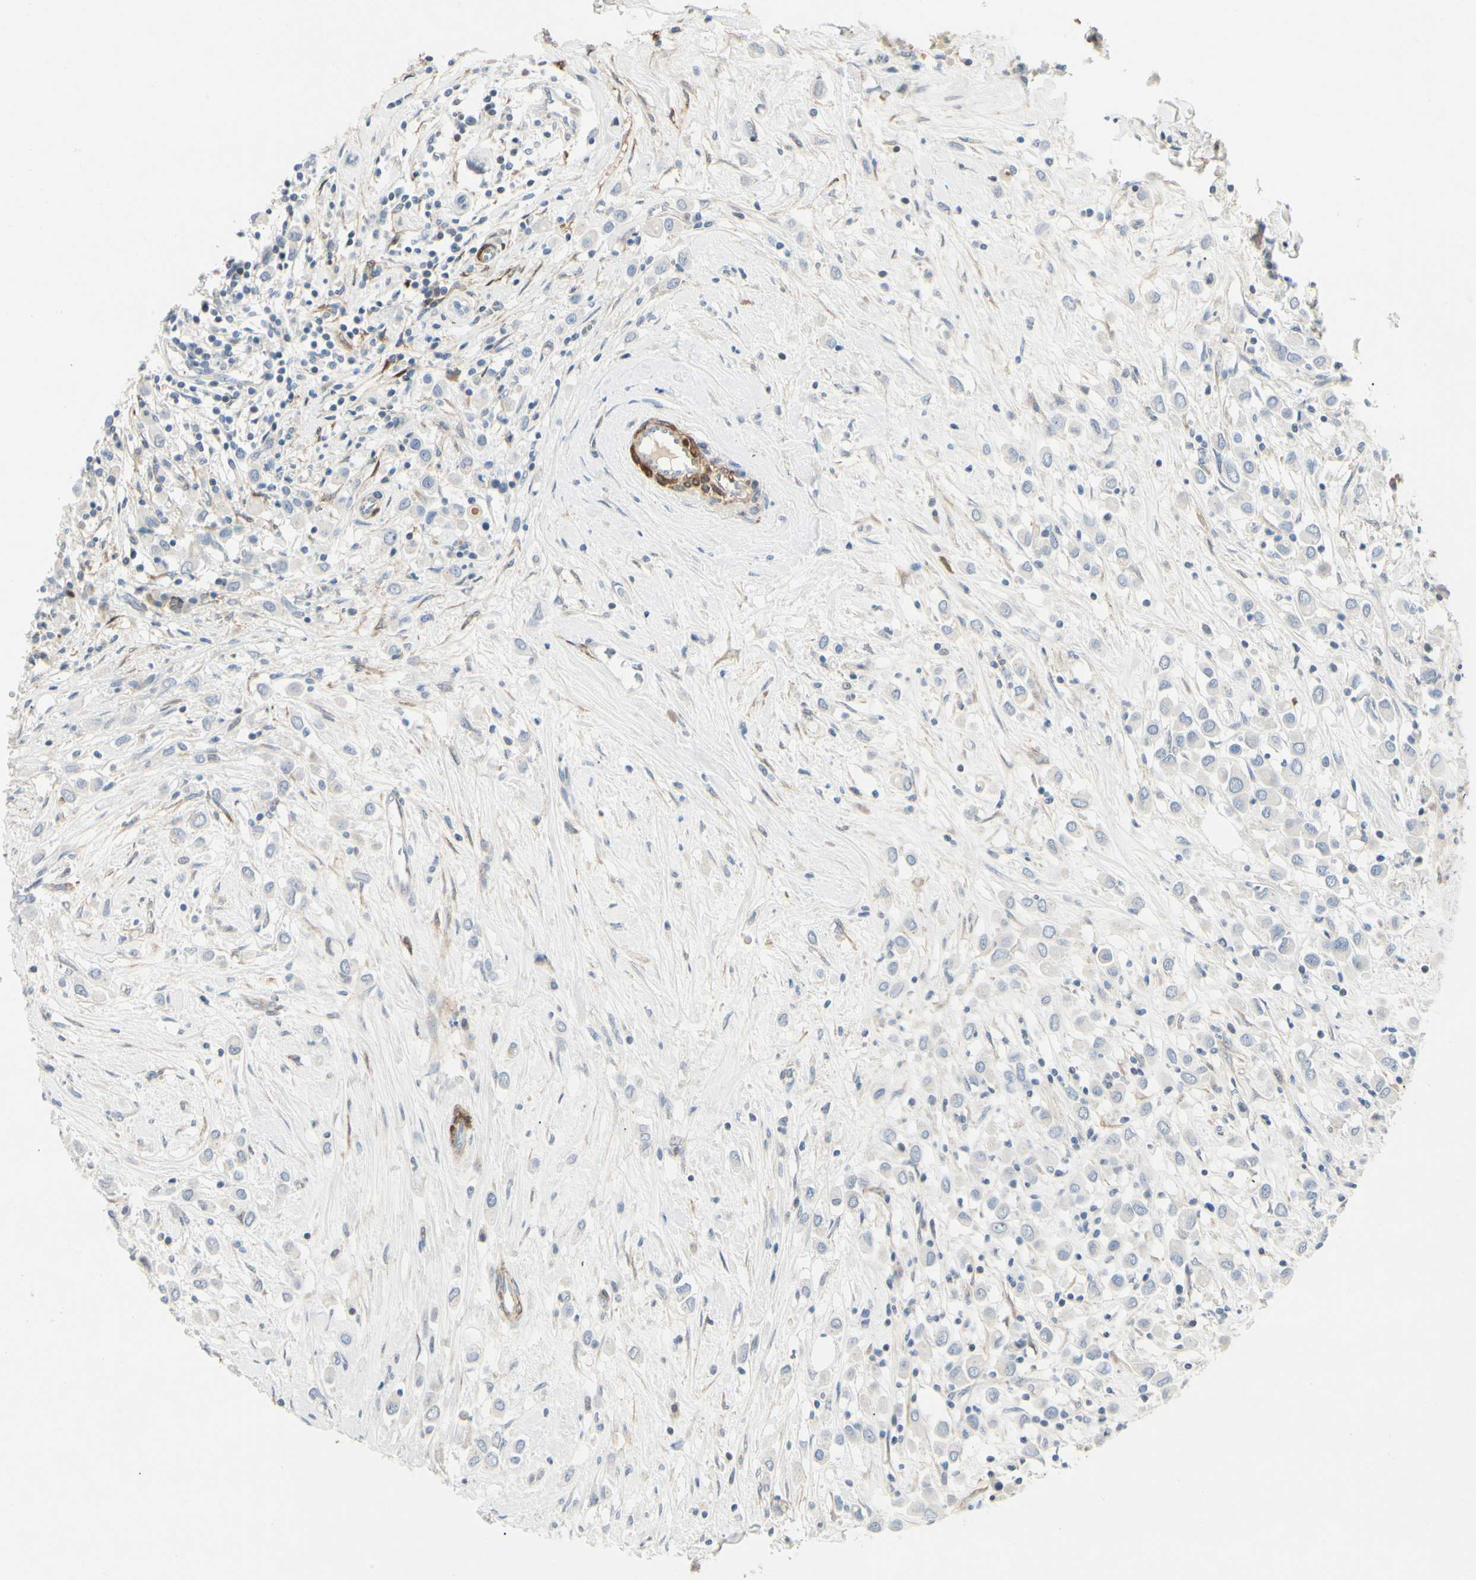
{"staining": {"intensity": "negative", "quantity": "none", "location": "none"}, "tissue": "breast cancer", "cell_type": "Tumor cells", "image_type": "cancer", "snomed": [{"axis": "morphology", "description": "Duct carcinoma"}, {"axis": "topography", "description": "Breast"}], "caption": "Immunohistochemical staining of invasive ductal carcinoma (breast) demonstrates no significant expression in tumor cells.", "gene": "AMPH", "patient": {"sex": "female", "age": 61}}